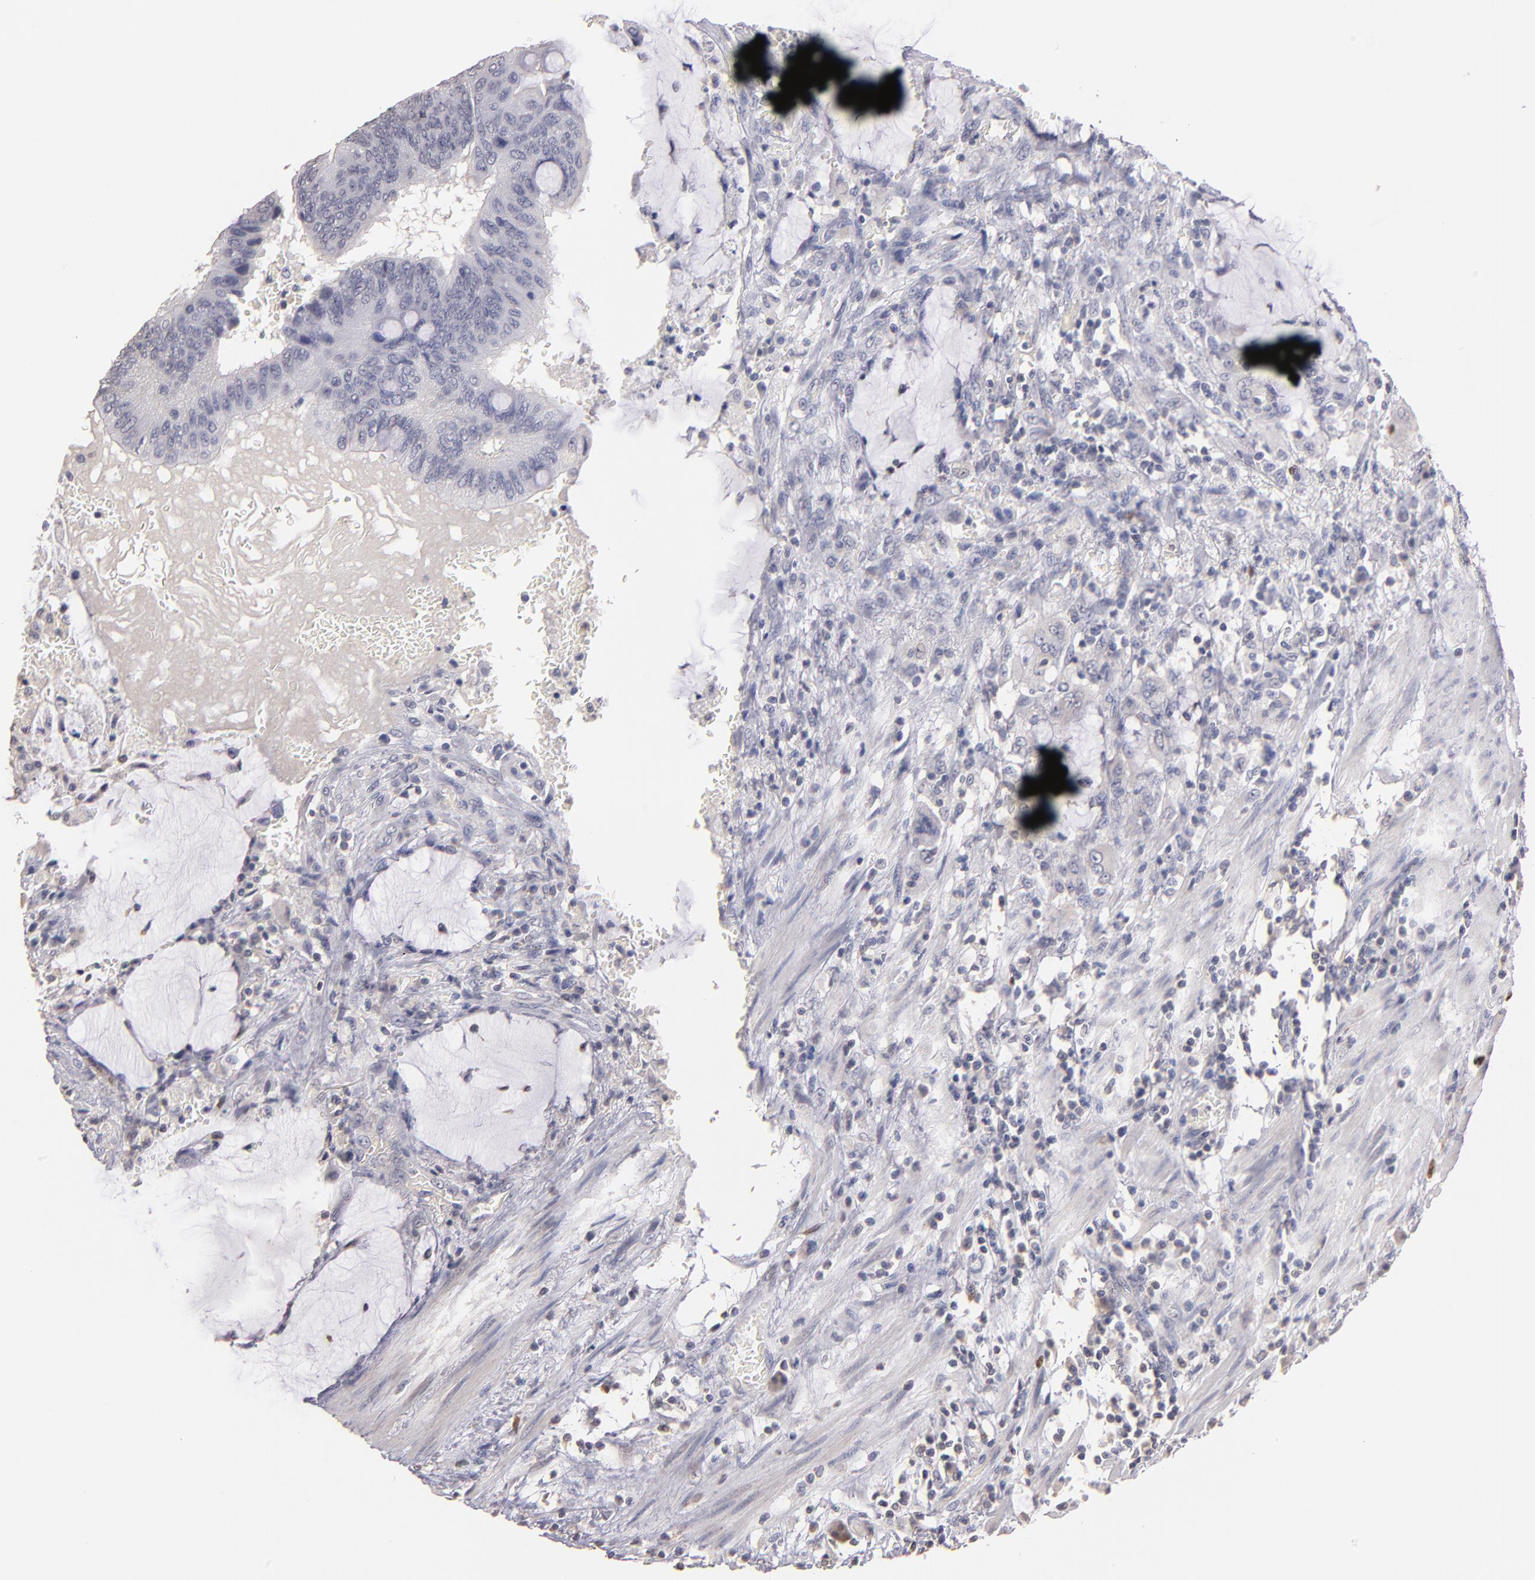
{"staining": {"intensity": "negative", "quantity": "none", "location": "none"}, "tissue": "colorectal cancer", "cell_type": "Tumor cells", "image_type": "cancer", "snomed": [{"axis": "morphology", "description": "Normal tissue, NOS"}, {"axis": "morphology", "description": "Adenocarcinoma, NOS"}, {"axis": "topography", "description": "Rectum"}], "caption": "The photomicrograph displays no significant positivity in tumor cells of colorectal cancer (adenocarcinoma). (Immunohistochemistry (ihc), brightfield microscopy, high magnification).", "gene": "SOX10", "patient": {"sex": "male", "age": 92}}